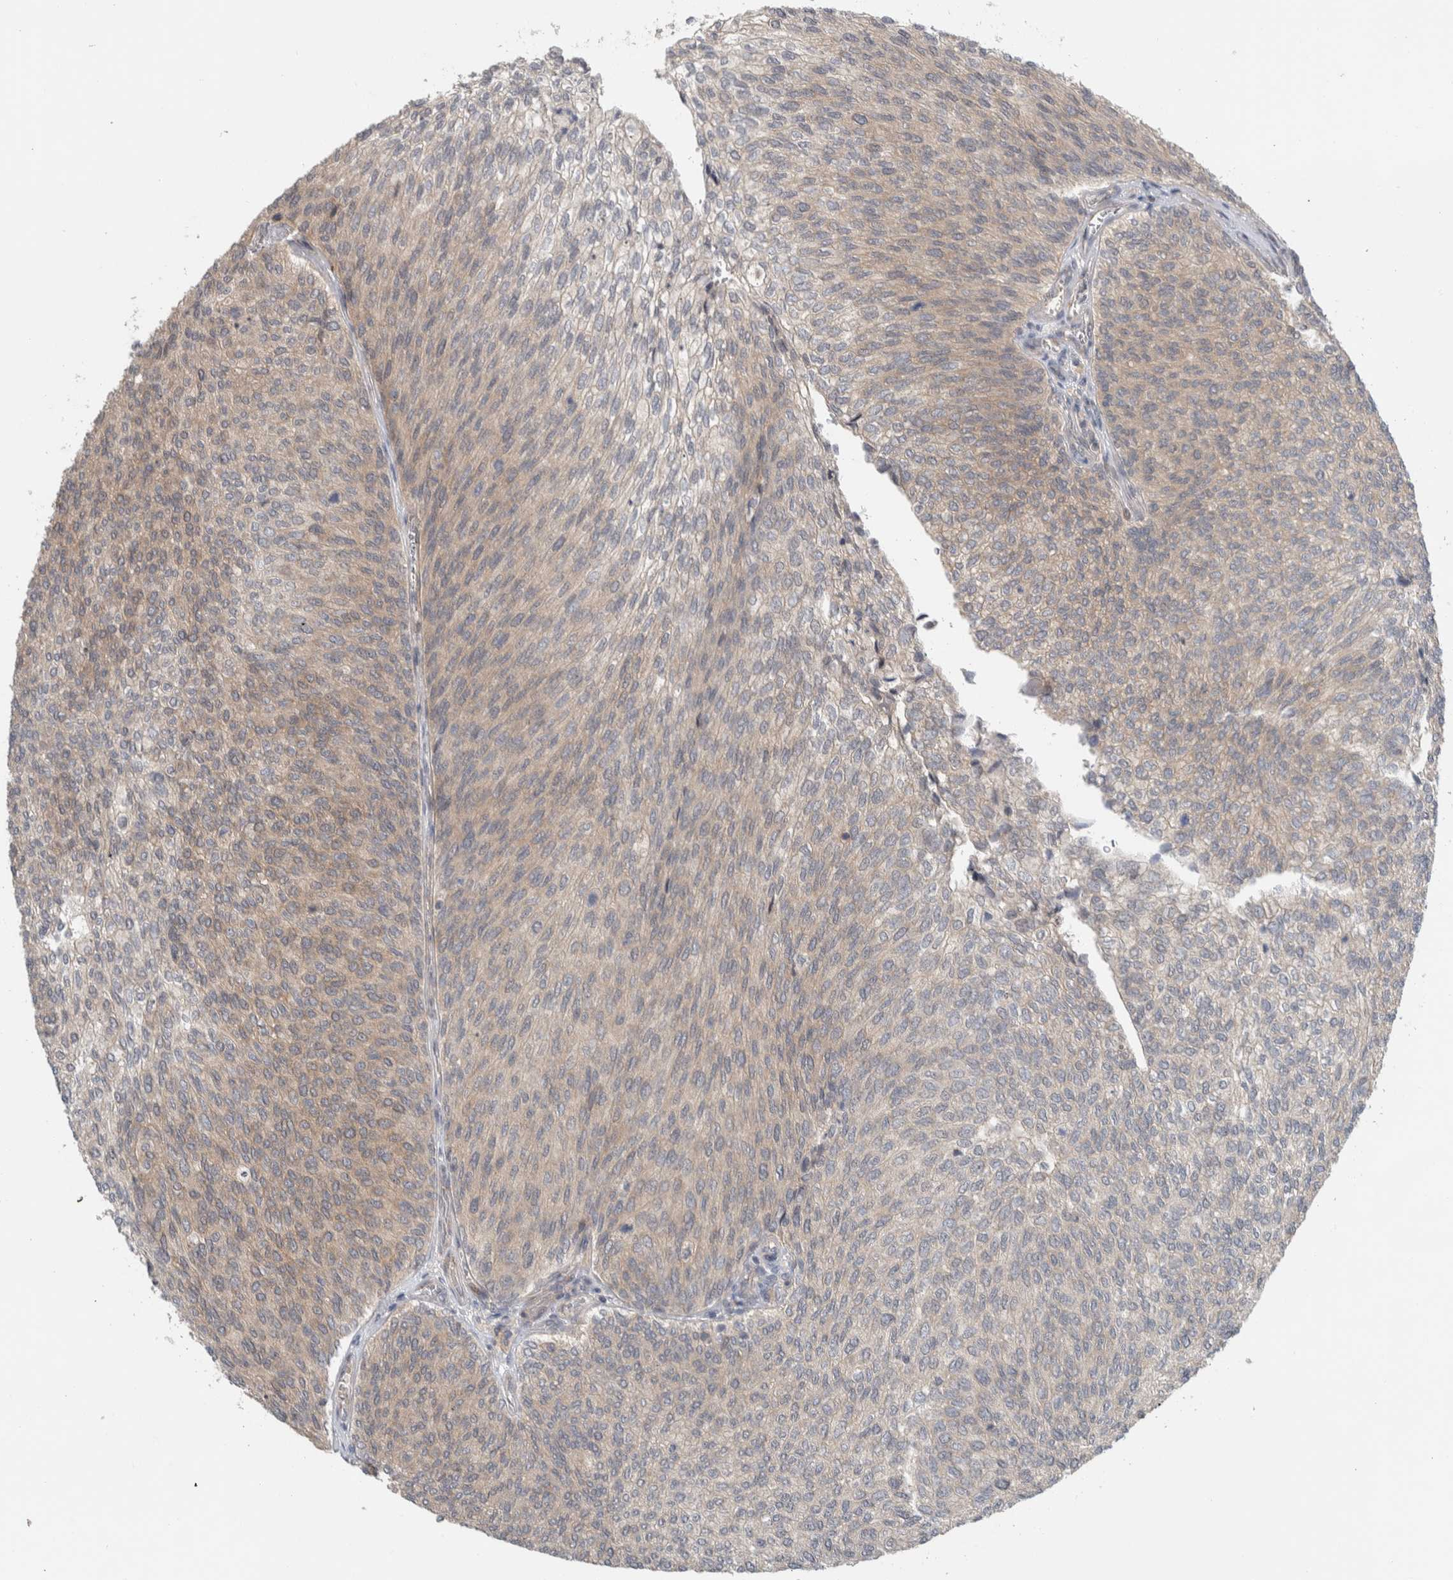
{"staining": {"intensity": "moderate", "quantity": ">75%", "location": "cytoplasmic/membranous"}, "tissue": "urothelial cancer", "cell_type": "Tumor cells", "image_type": "cancer", "snomed": [{"axis": "morphology", "description": "Urothelial carcinoma, Low grade"}, {"axis": "topography", "description": "Urinary bladder"}], "caption": "This is an image of immunohistochemistry staining of low-grade urothelial carcinoma, which shows moderate positivity in the cytoplasmic/membranous of tumor cells.", "gene": "MPRIP", "patient": {"sex": "female", "age": 79}}